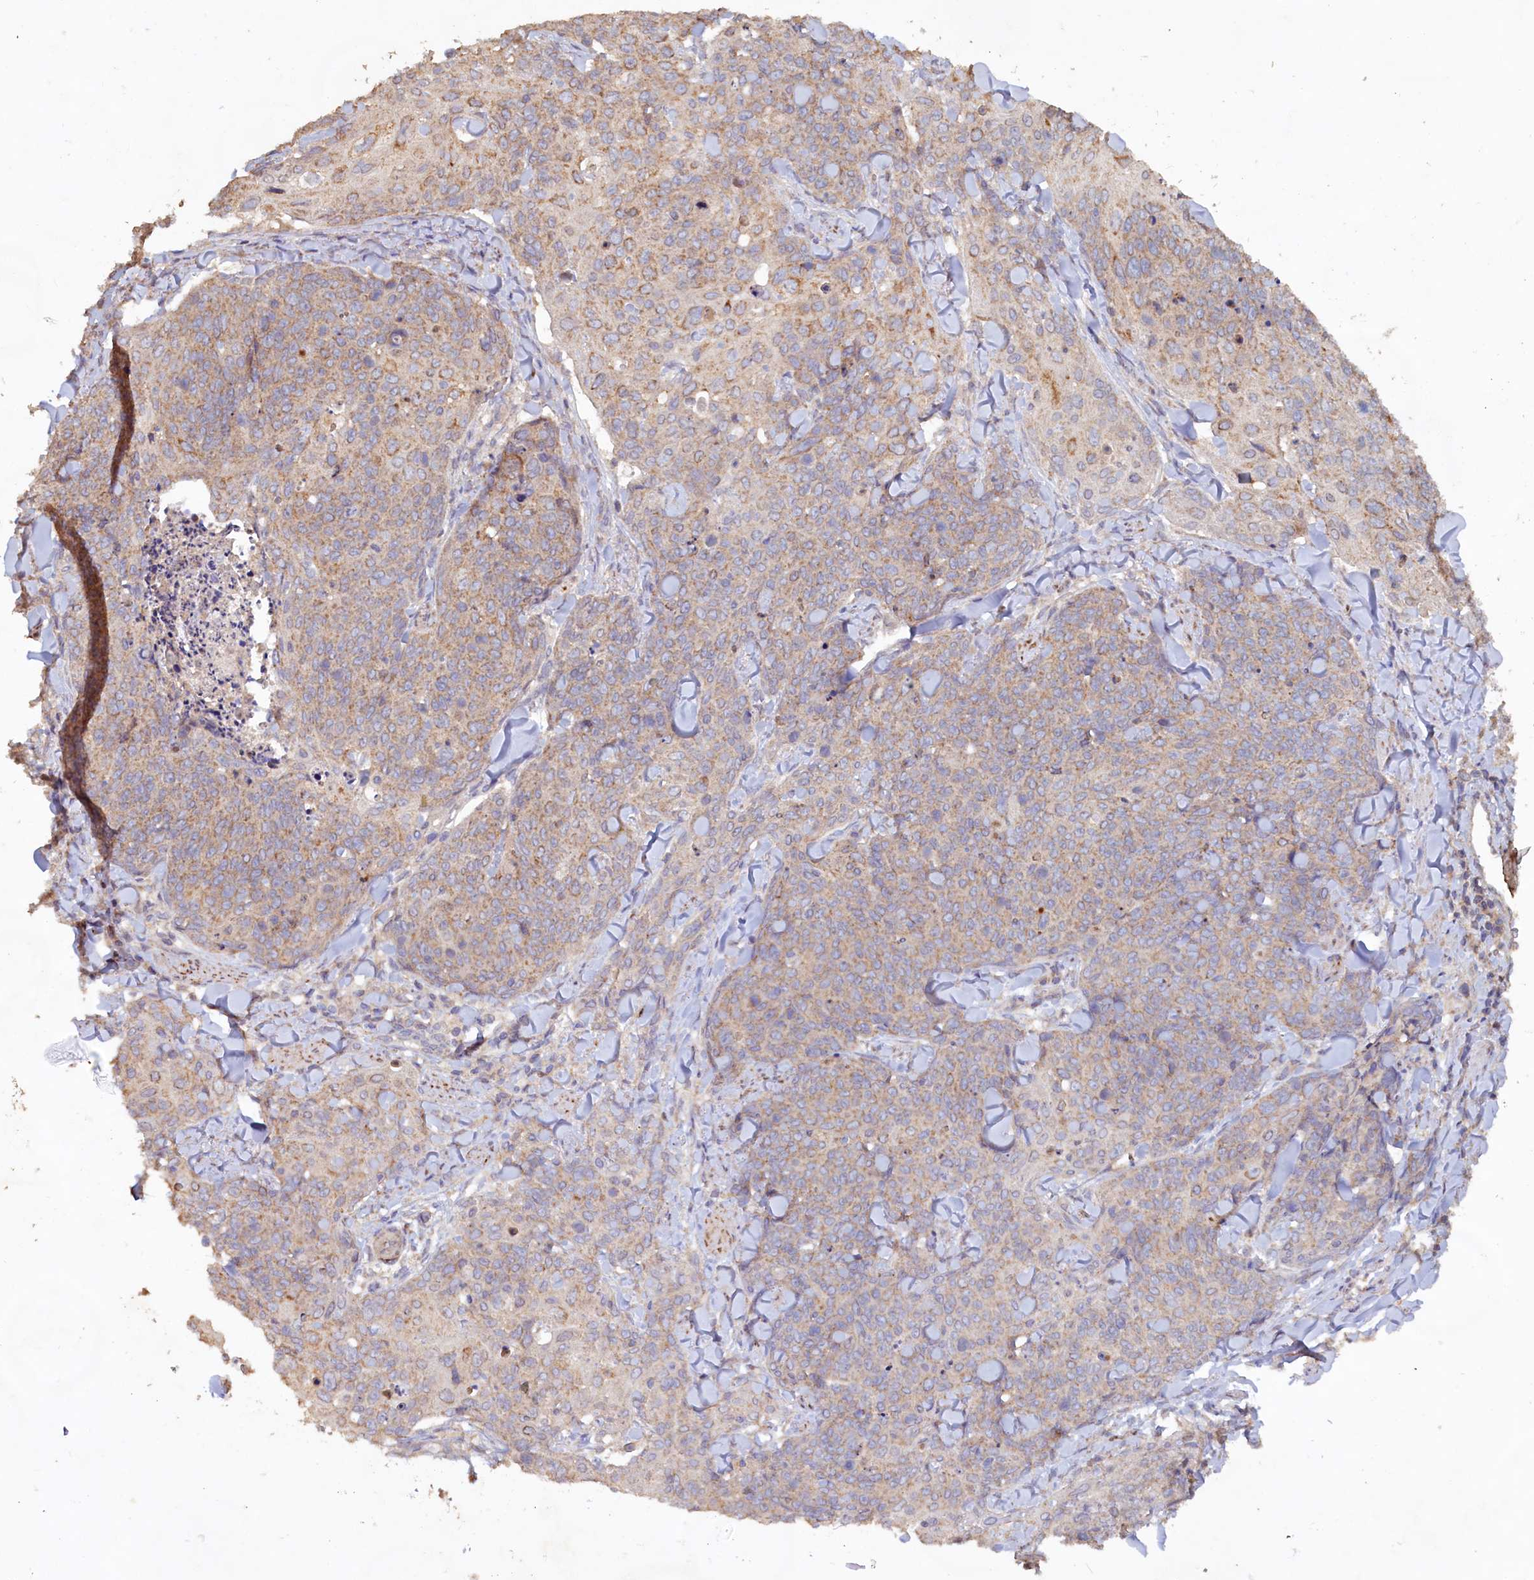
{"staining": {"intensity": "weak", "quantity": ">75%", "location": "cytoplasmic/membranous"}, "tissue": "skin cancer", "cell_type": "Tumor cells", "image_type": "cancer", "snomed": [{"axis": "morphology", "description": "Squamous cell carcinoma, NOS"}, {"axis": "topography", "description": "Skin"}, {"axis": "topography", "description": "Vulva"}], "caption": "This micrograph exhibits immunohistochemistry (IHC) staining of skin squamous cell carcinoma, with low weak cytoplasmic/membranous positivity in approximately >75% of tumor cells.", "gene": "FUNDC1", "patient": {"sex": "female", "age": 85}}